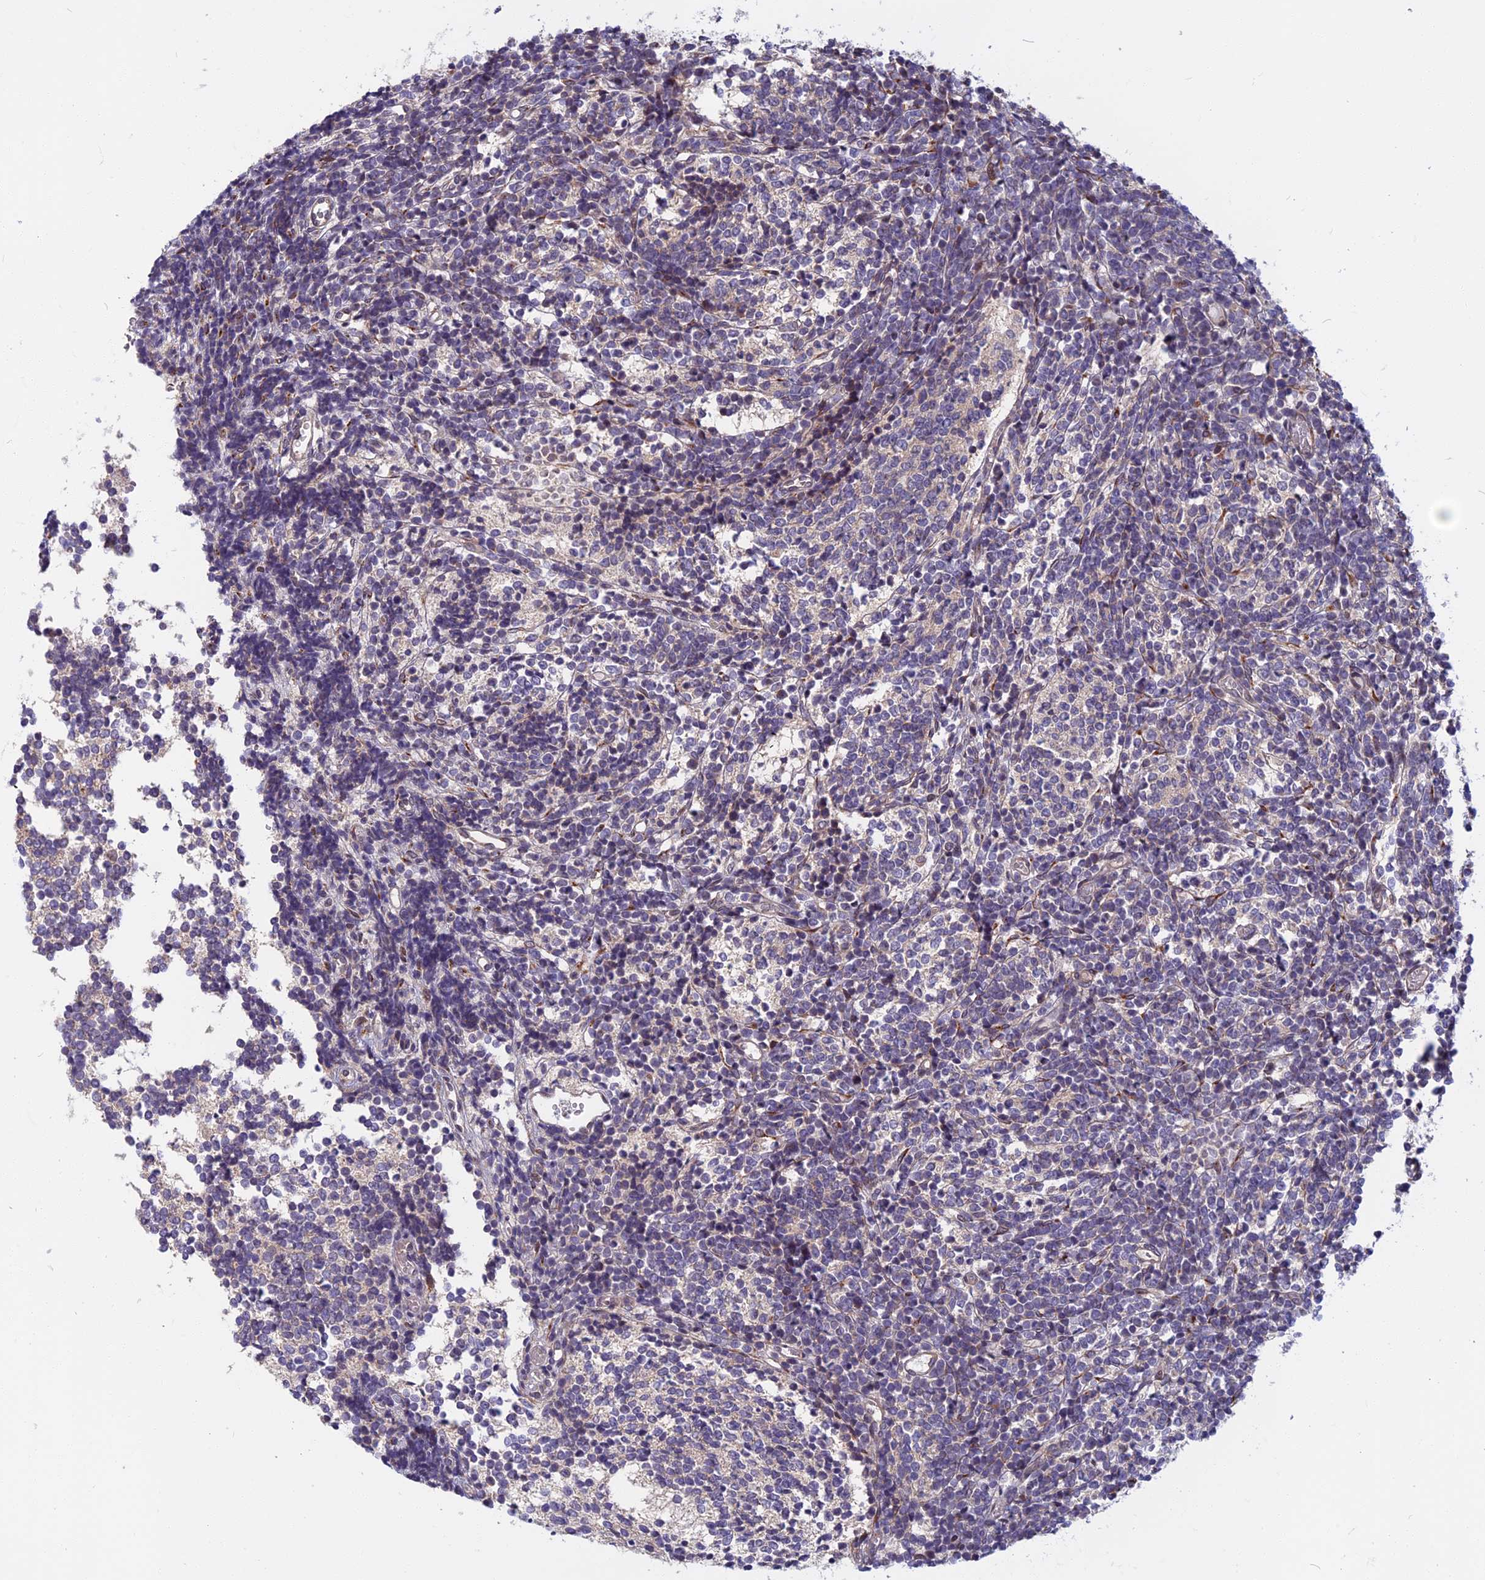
{"staining": {"intensity": "negative", "quantity": "none", "location": "none"}, "tissue": "glioma", "cell_type": "Tumor cells", "image_type": "cancer", "snomed": [{"axis": "morphology", "description": "Glioma, malignant, Low grade"}, {"axis": "topography", "description": "Brain"}], "caption": "Malignant glioma (low-grade) was stained to show a protein in brown. There is no significant staining in tumor cells. (Stains: DAB (3,3'-diaminobenzidine) immunohistochemistry with hematoxylin counter stain, Microscopy: brightfield microscopy at high magnification).", "gene": "CCDC113", "patient": {"sex": "female", "age": 1}}